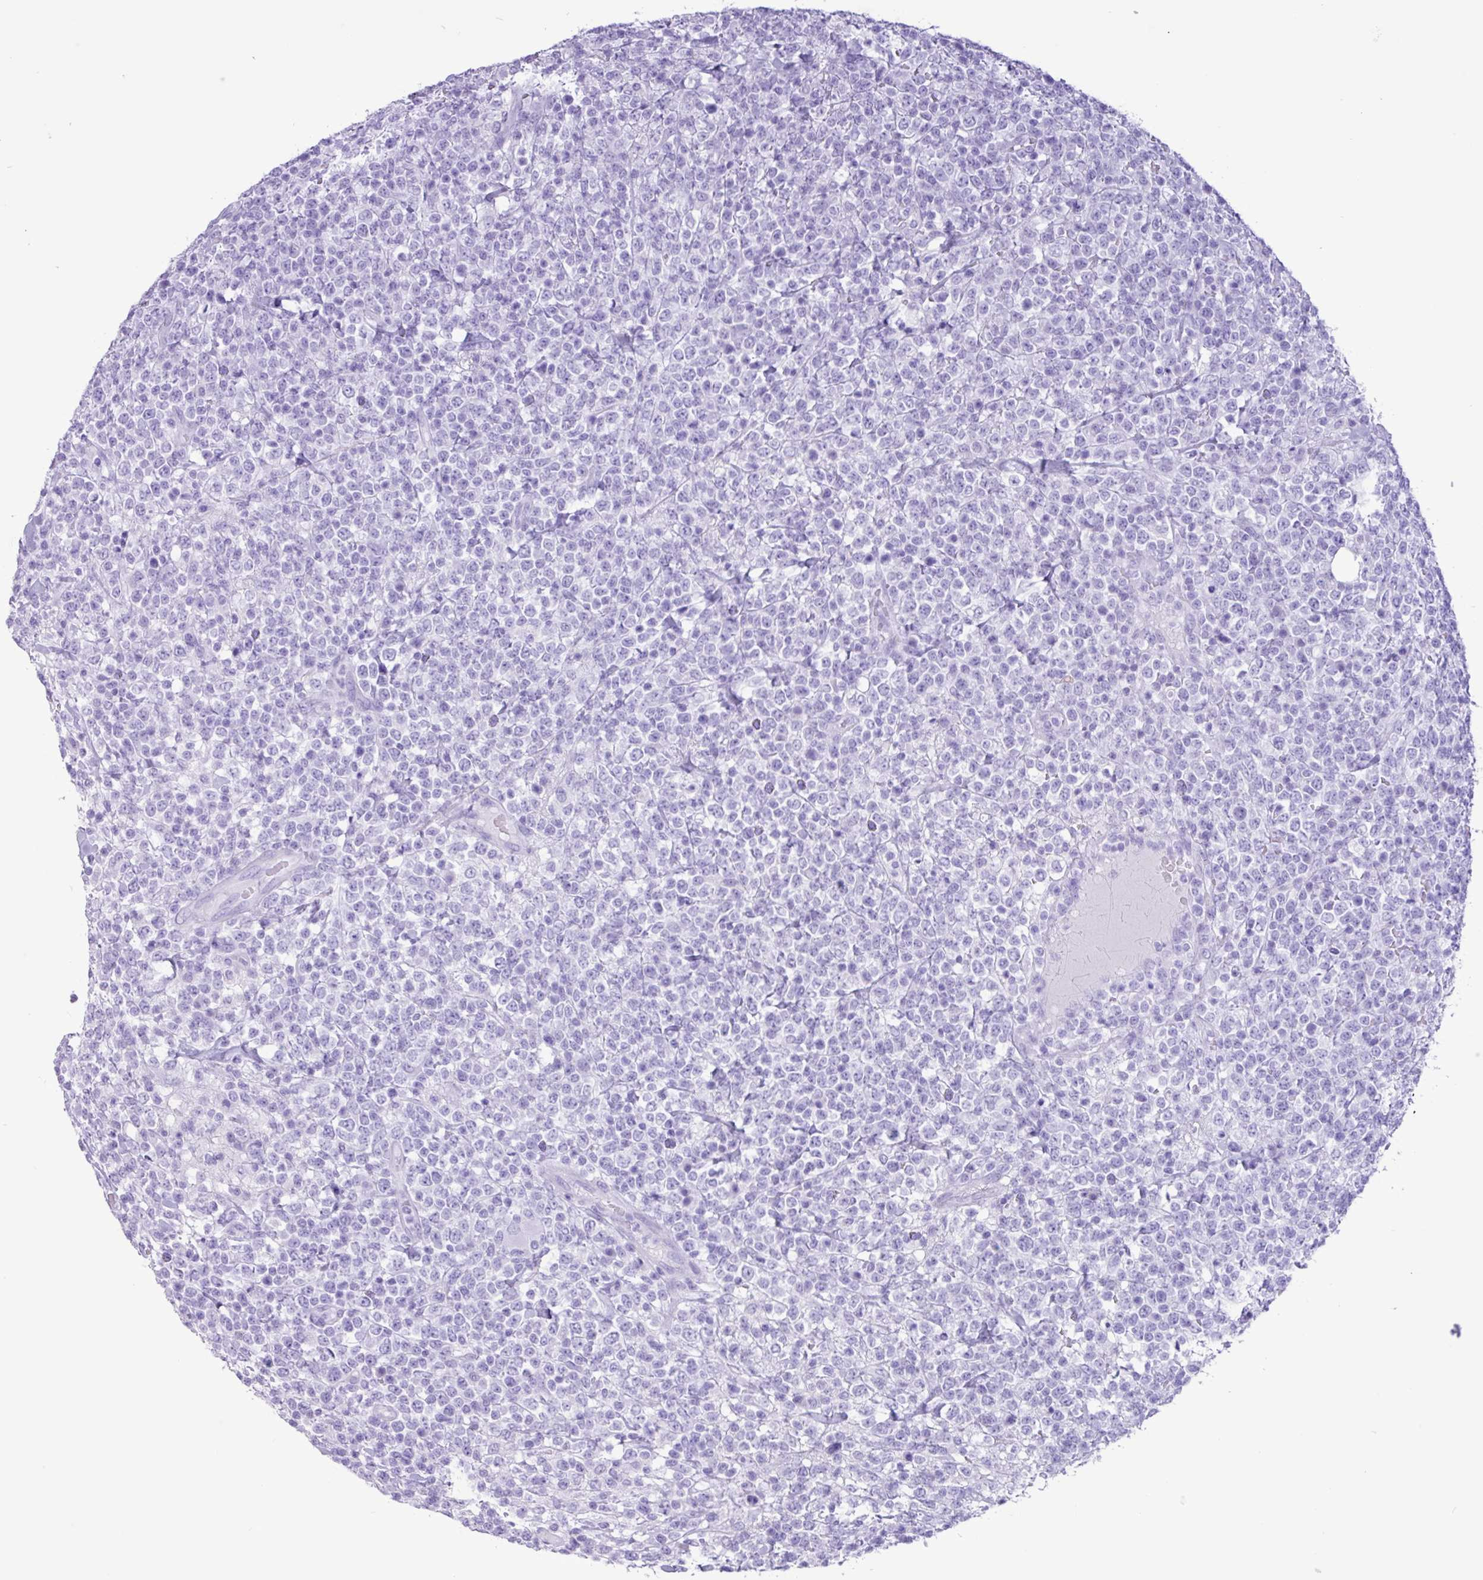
{"staining": {"intensity": "negative", "quantity": "none", "location": "none"}, "tissue": "lymphoma", "cell_type": "Tumor cells", "image_type": "cancer", "snomed": [{"axis": "morphology", "description": "Malignant lymphoma, non-Hodgkin's type, High grade"}, {"axis": "topography", "description": "Colon"}], "caption": "Tumor cells show no significant positivity in malignant lymphoma, non-Hodgkin's type (high-grade). (DAB immunohistochemistry visualized using brightfield microscopy, high magnification).", "gene": "CKMT2", "patient": {"sex": "female", "age": 53}}